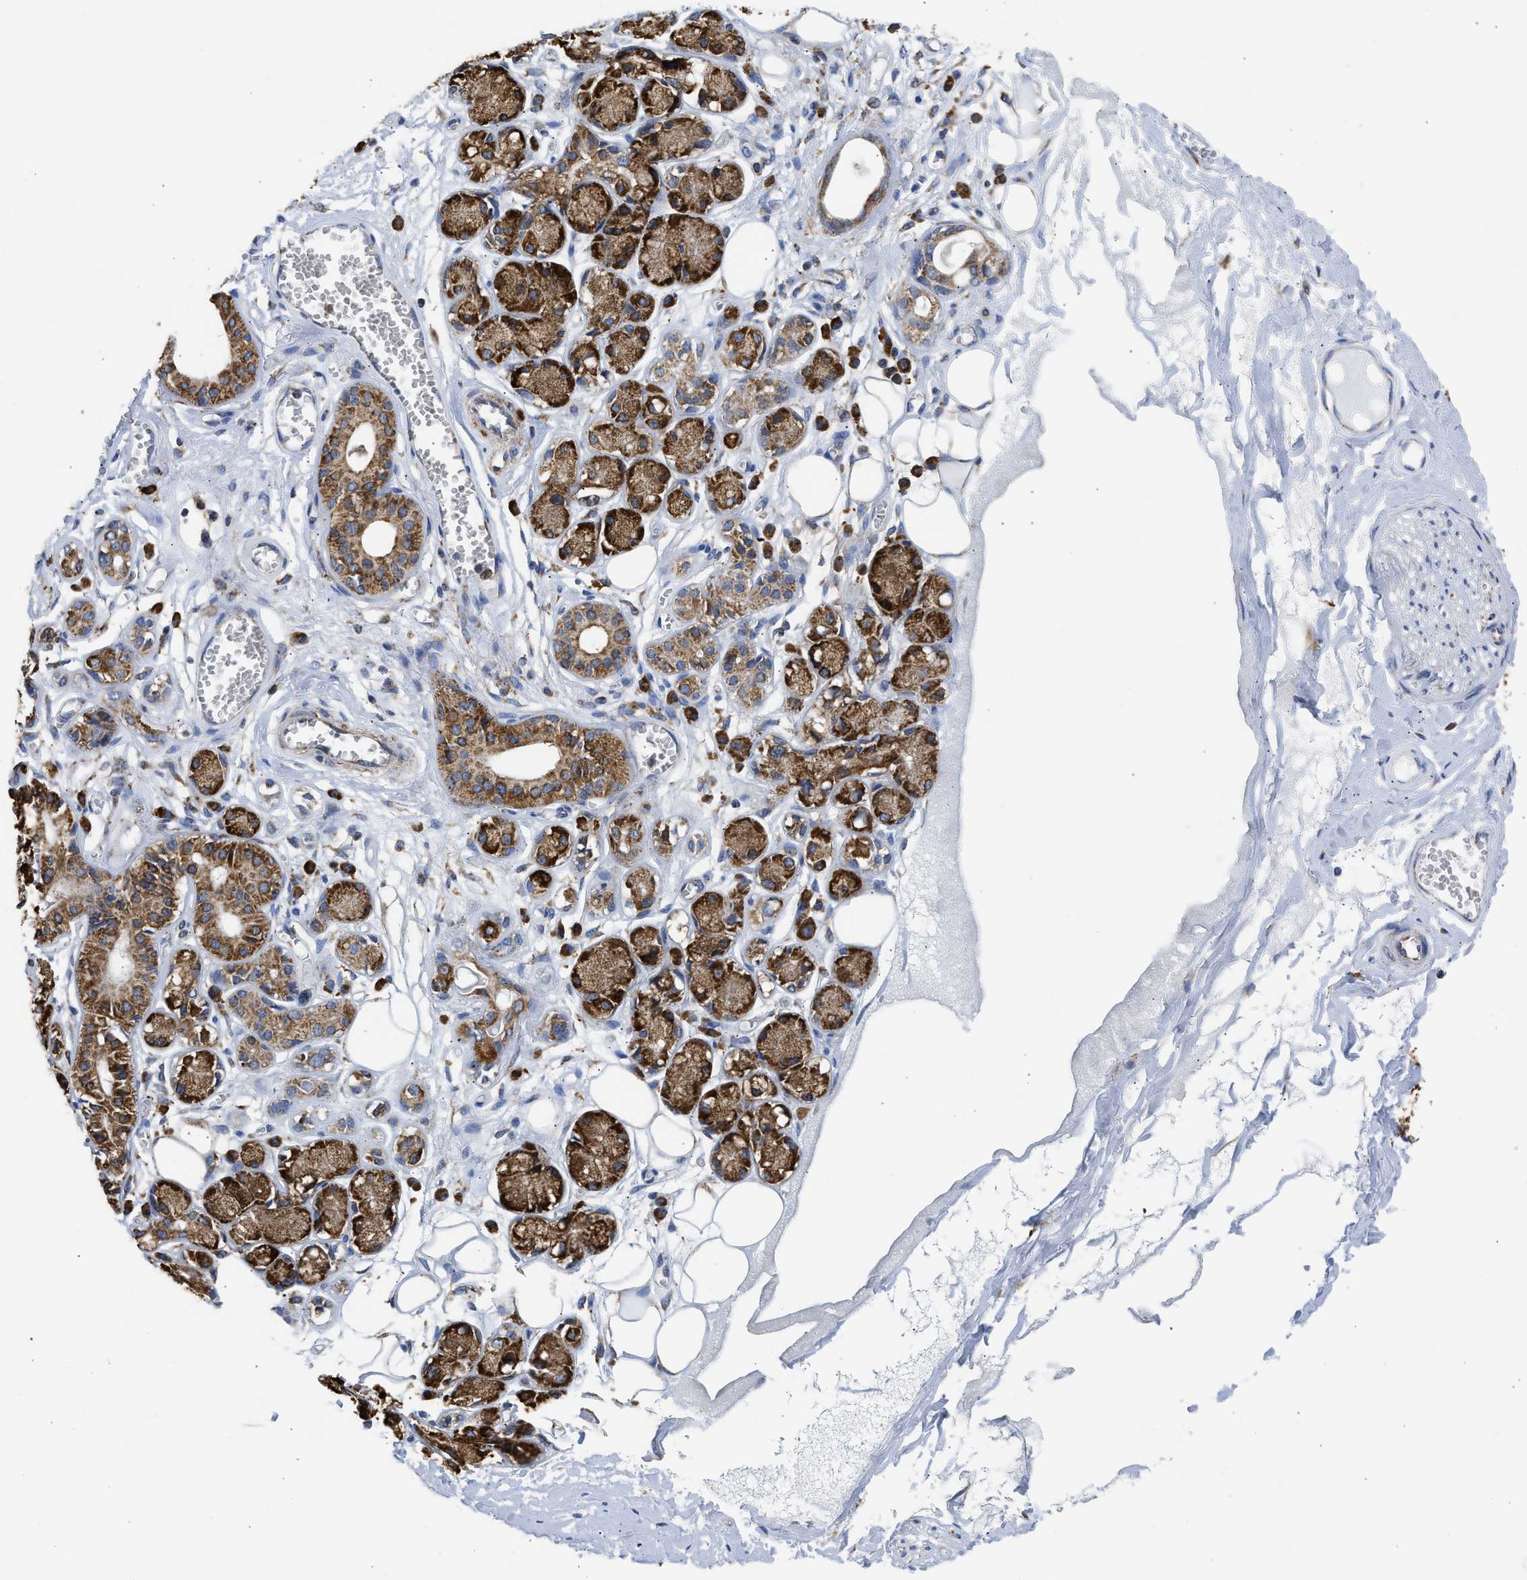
{"staining": {"intensity": "moderate", "quantity": "<25%", "location": "cytoplasmic/membranous"}, "tissue": "adipose tissue", "cell_type": "Adipocytes", "image_type": "normal", "snomed": [{"axis": "morphology", "description": "Normal tissue, NOS"}, {"axis": "morphology", "description": "Inflammation, NOS"}, {"axis": "topography", "description": "Salivary gland"}, {"axis": "topography", "description": "Peripheral nerve tissue"}], "caption": "Immunohistochemical staining of normal human adipose tissue displays low levels of moderate cytoplasmic/membranous expression in about <25% of adipocytes.", "gene": "CYCS", "patient": {"sex": "female", "age": 75}}